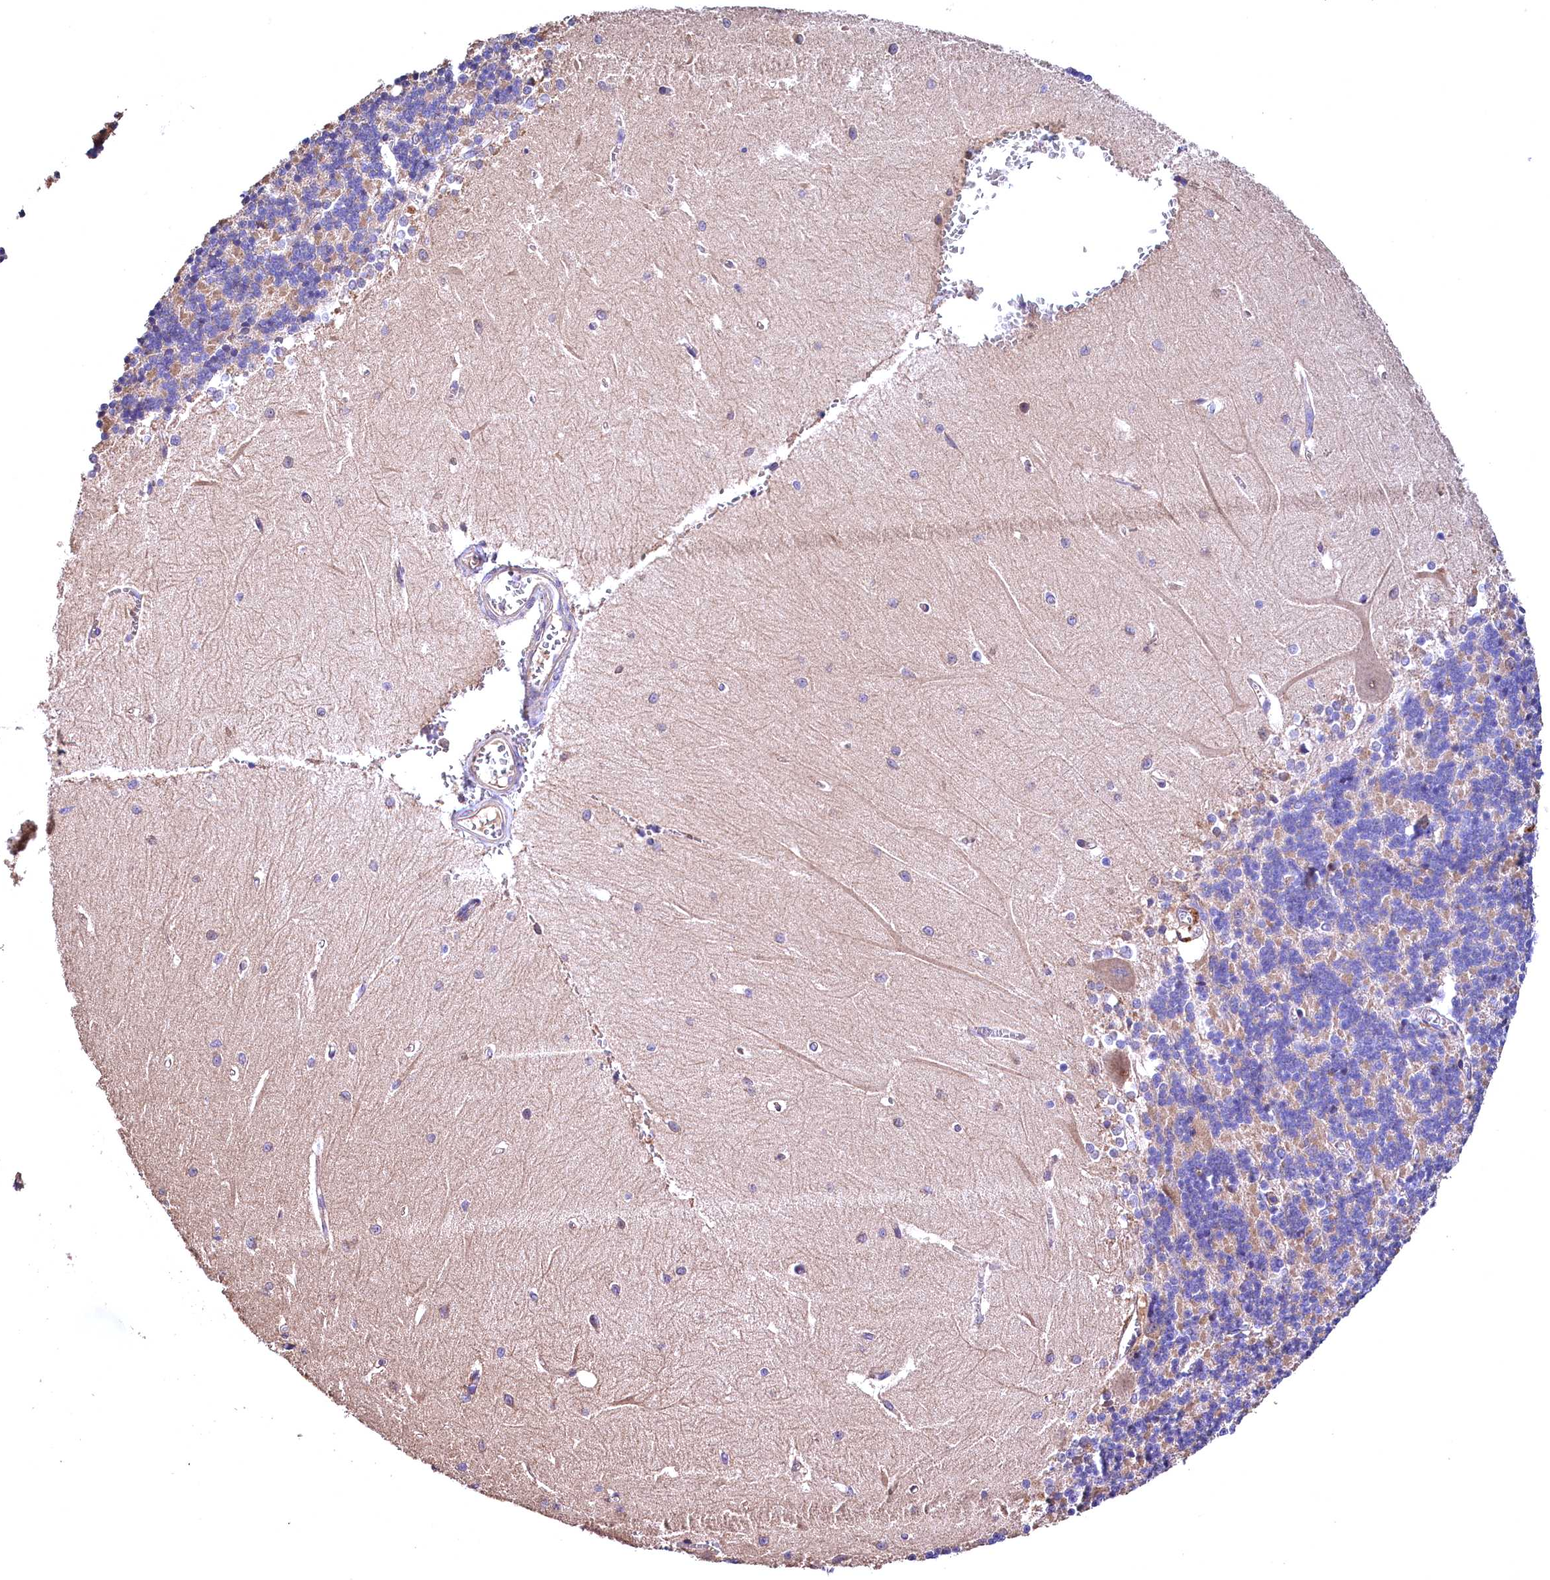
{"staining": {"intensity": "negative", "quantity": "none", "location": "none"}, "tissue": "cerebellum", "cell_type": "Cells in granular layer", "image_type": "normal", "snomed": [{"axis": "morphology", "description": "Normal tissue, NOS"}, {"axis": "topography", "description": "Cerebellum"}], "caption": "A photomicrograph of cerebellum stained for a protein displays no brown staining in cells in granular layer. (DAB (3,3'-diaminobenzidine) immunohistochemistry (IHC) visualized using brightfield microscopy, high magnification).", "gene": "ENKD1", "patient": {"sex": "male", "age": 37}}